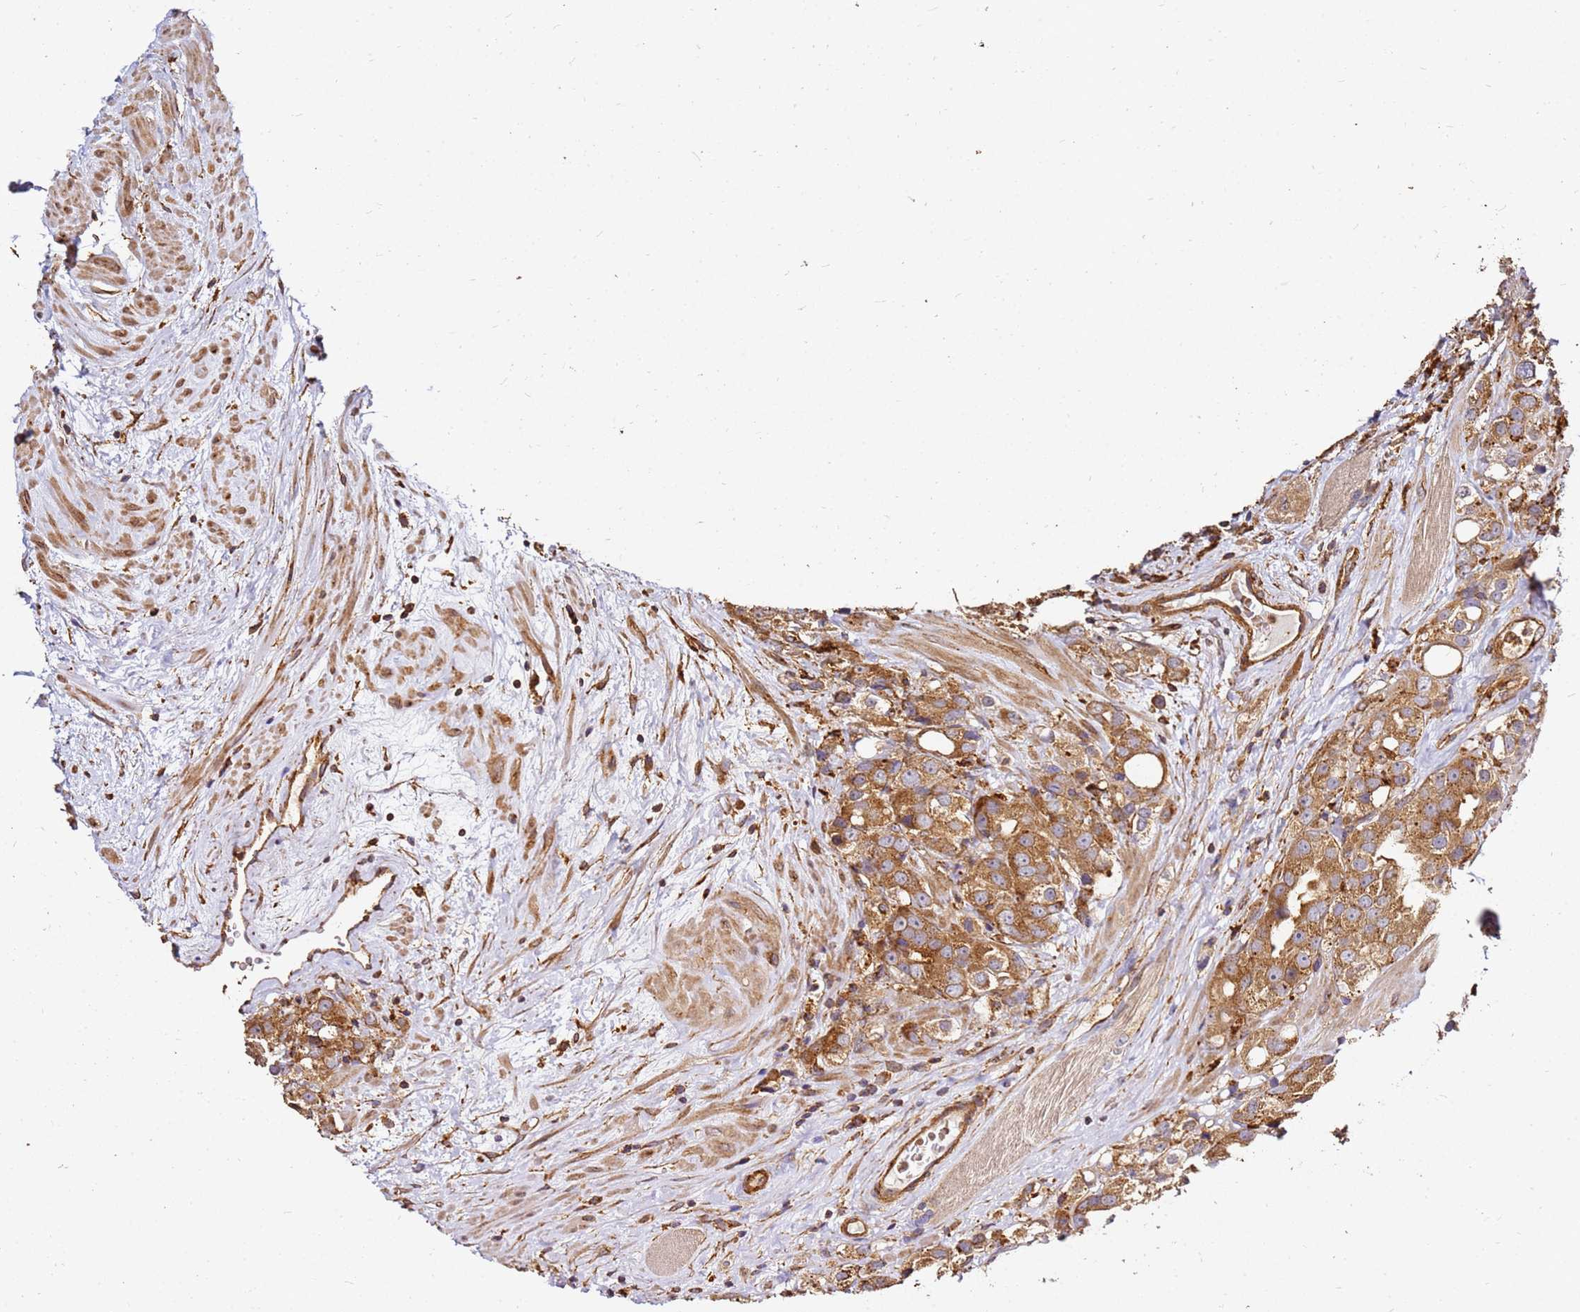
{"staining": {"intensity": "moderate", "quantity": ">75%", "location": "cytoplasmic/membranous"}, "tissue": "prostate cancer", "cell_type": "Tumor cells", "image_type": "cancer", "snomed": [{"axis": "morphology", "description": "Adenocarcinoma, NOS"}, {"axis": "topography", "description": "Prostate"}], "caption": "Protein staining reveals moderate cytoplasmic/membranous staining in about >75% of tumor cells in prostate cancer (adenocarcinoma). (DAB IHC with brightfield microscopy, high magnification).", "gene": "DVL3", "patient": {"sex": "male", "age": 79}}